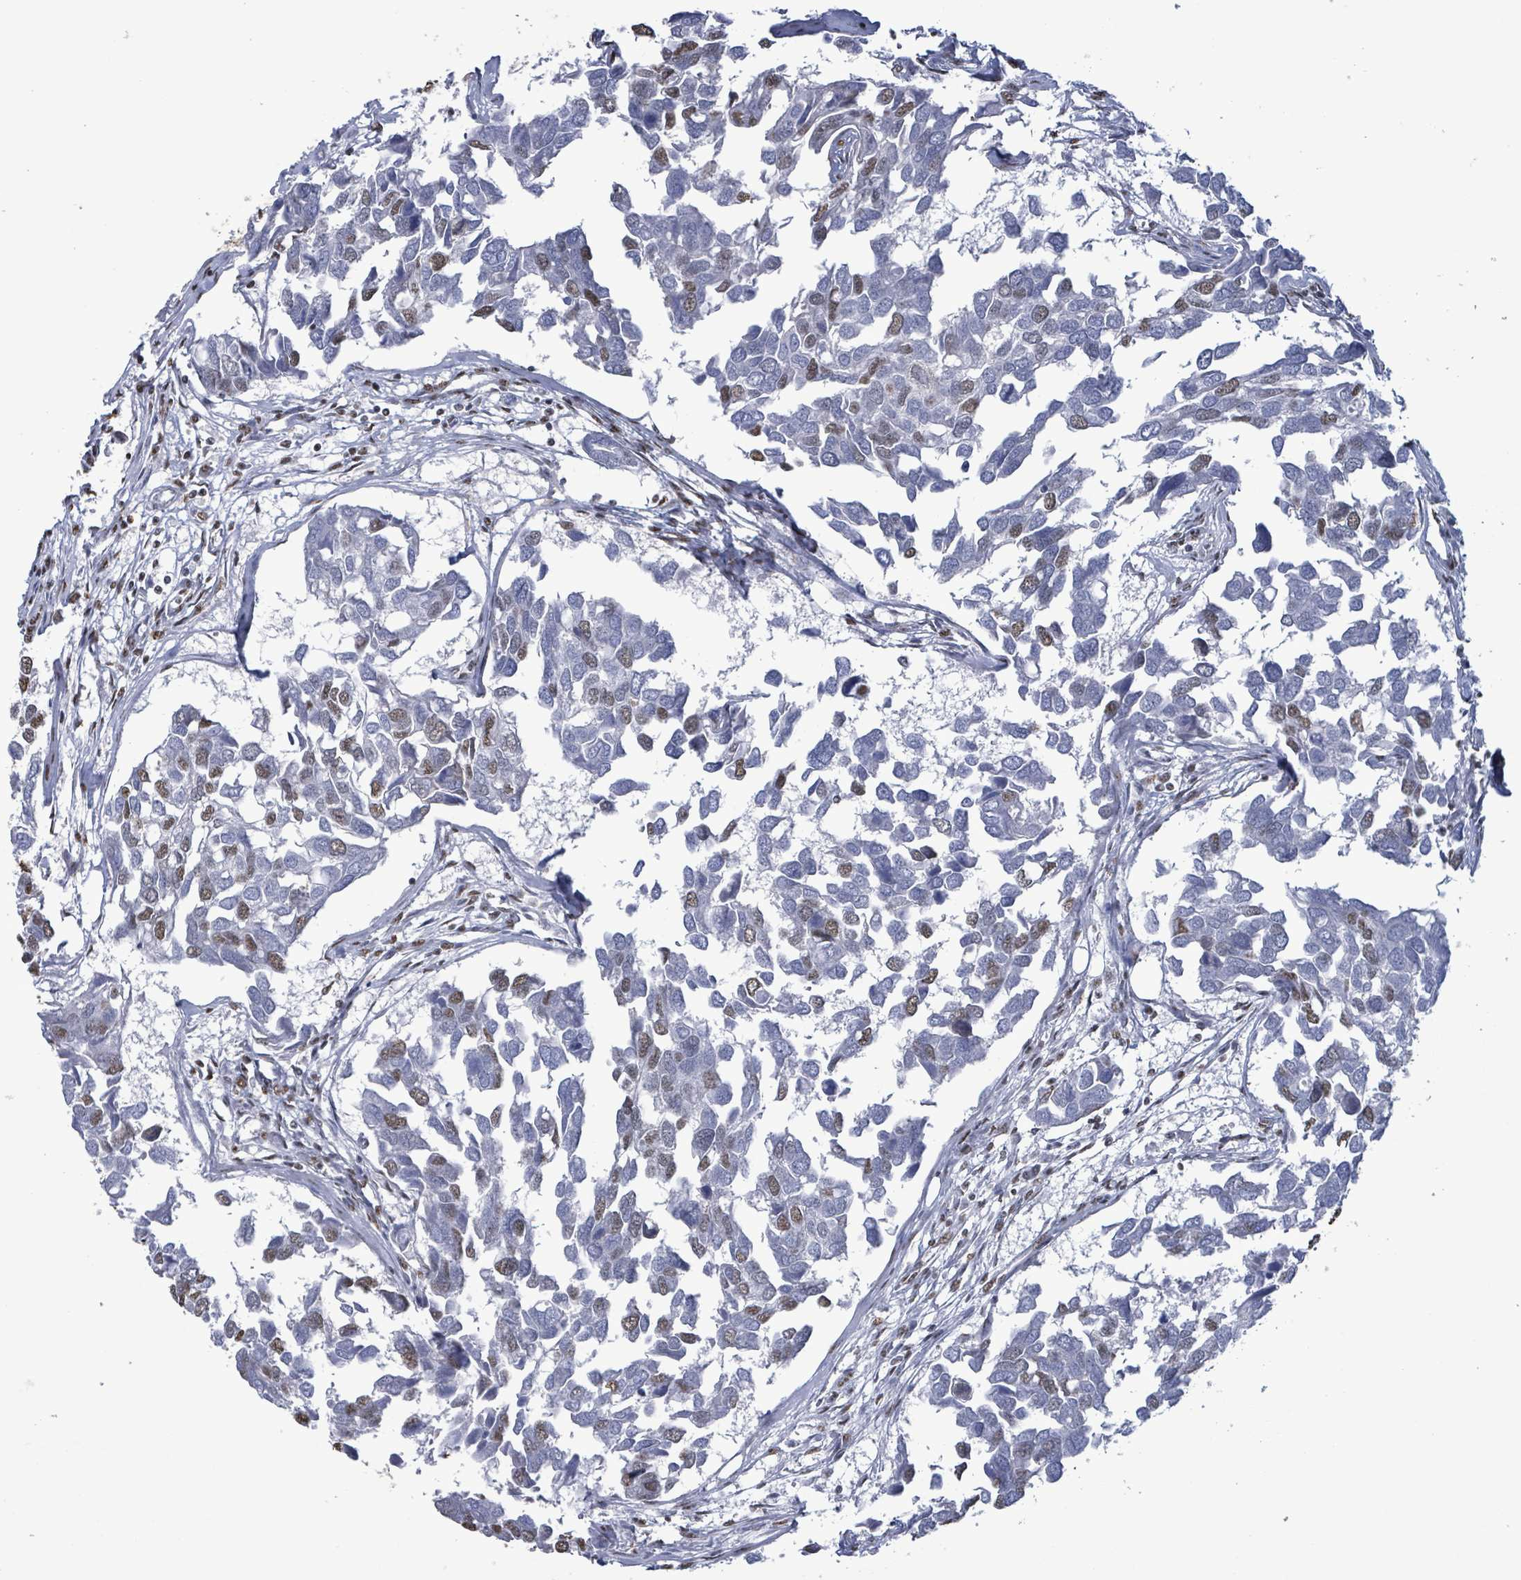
{"staining": {"intensity": "moderate", "quantity": "<25%", "location": "nuclear"}, "tissue": "breast cancer", "cell_type": "Tumor cells", "image_type": "cancer", "snomed": [{"axis": "morphology", "description": "Duct carcinoma"}, {"axis": "topography", "description": "Breast"}], "caption": "Immunohistochemical staining of human breast cancer exhibits low levels of moderate nuclear protein positivity in about <25% of tumor cells.", "gene": "SAMD14", "patient": {"sex": "female", "age": 83}}